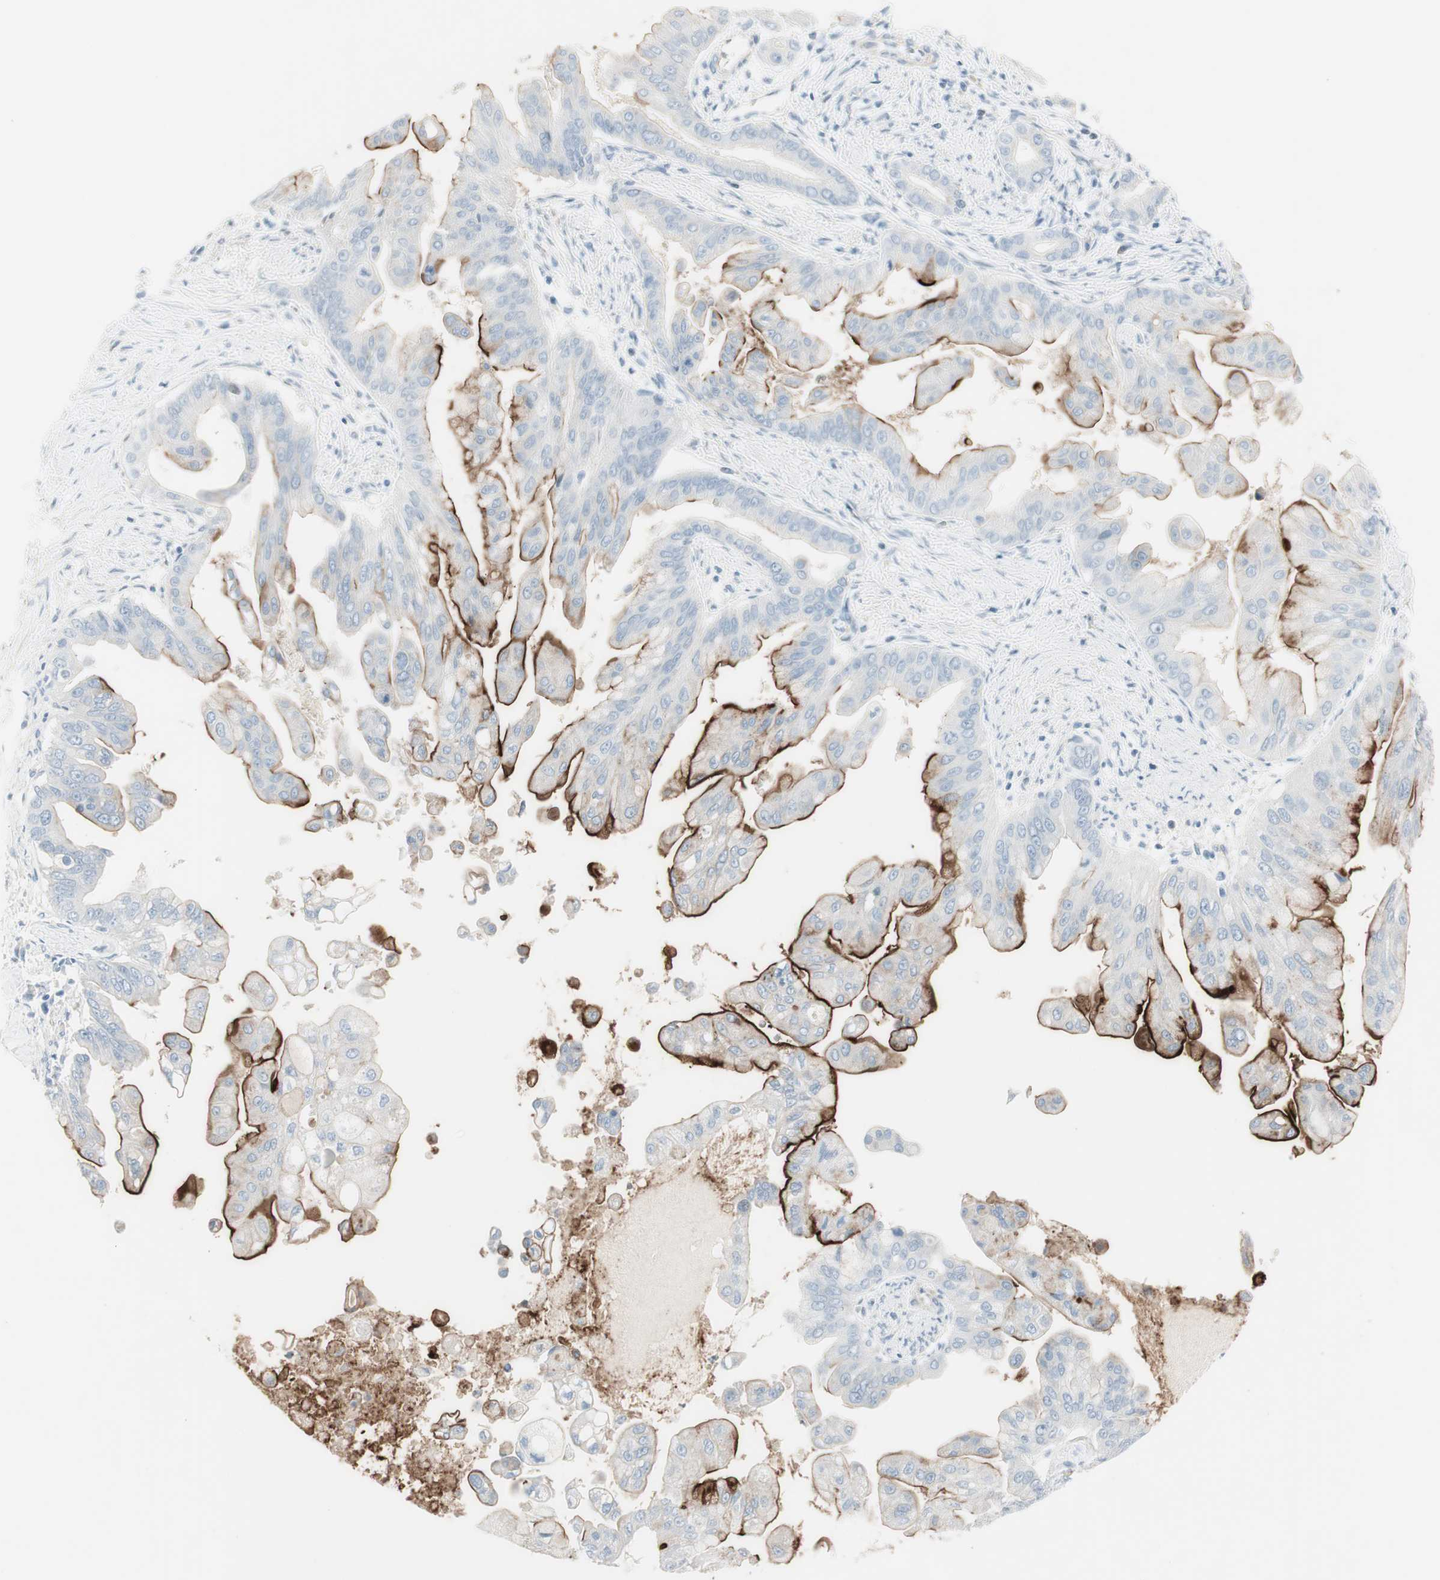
{"staining": {"intensity": "moderate", "quantity": "25%-75%", "location": "cytoplasmic/membranous"}, "tissue": "pancreatic cancer", "cell_type": "Tumor cells", "image_type": "cancer", "snomed": [{"axis": "morphology", "description": "Adenocarcinoma, NOS"}, {"axis": "topography", "description": "Pancreas"}], "caption": "A brown stain highlights moderate cytoplasmic/membranous positivity of a protein in human pancreatic cancer tumor cells.", "gene": "CDHR5", "patient": {"sex": "female", "age": 75}}